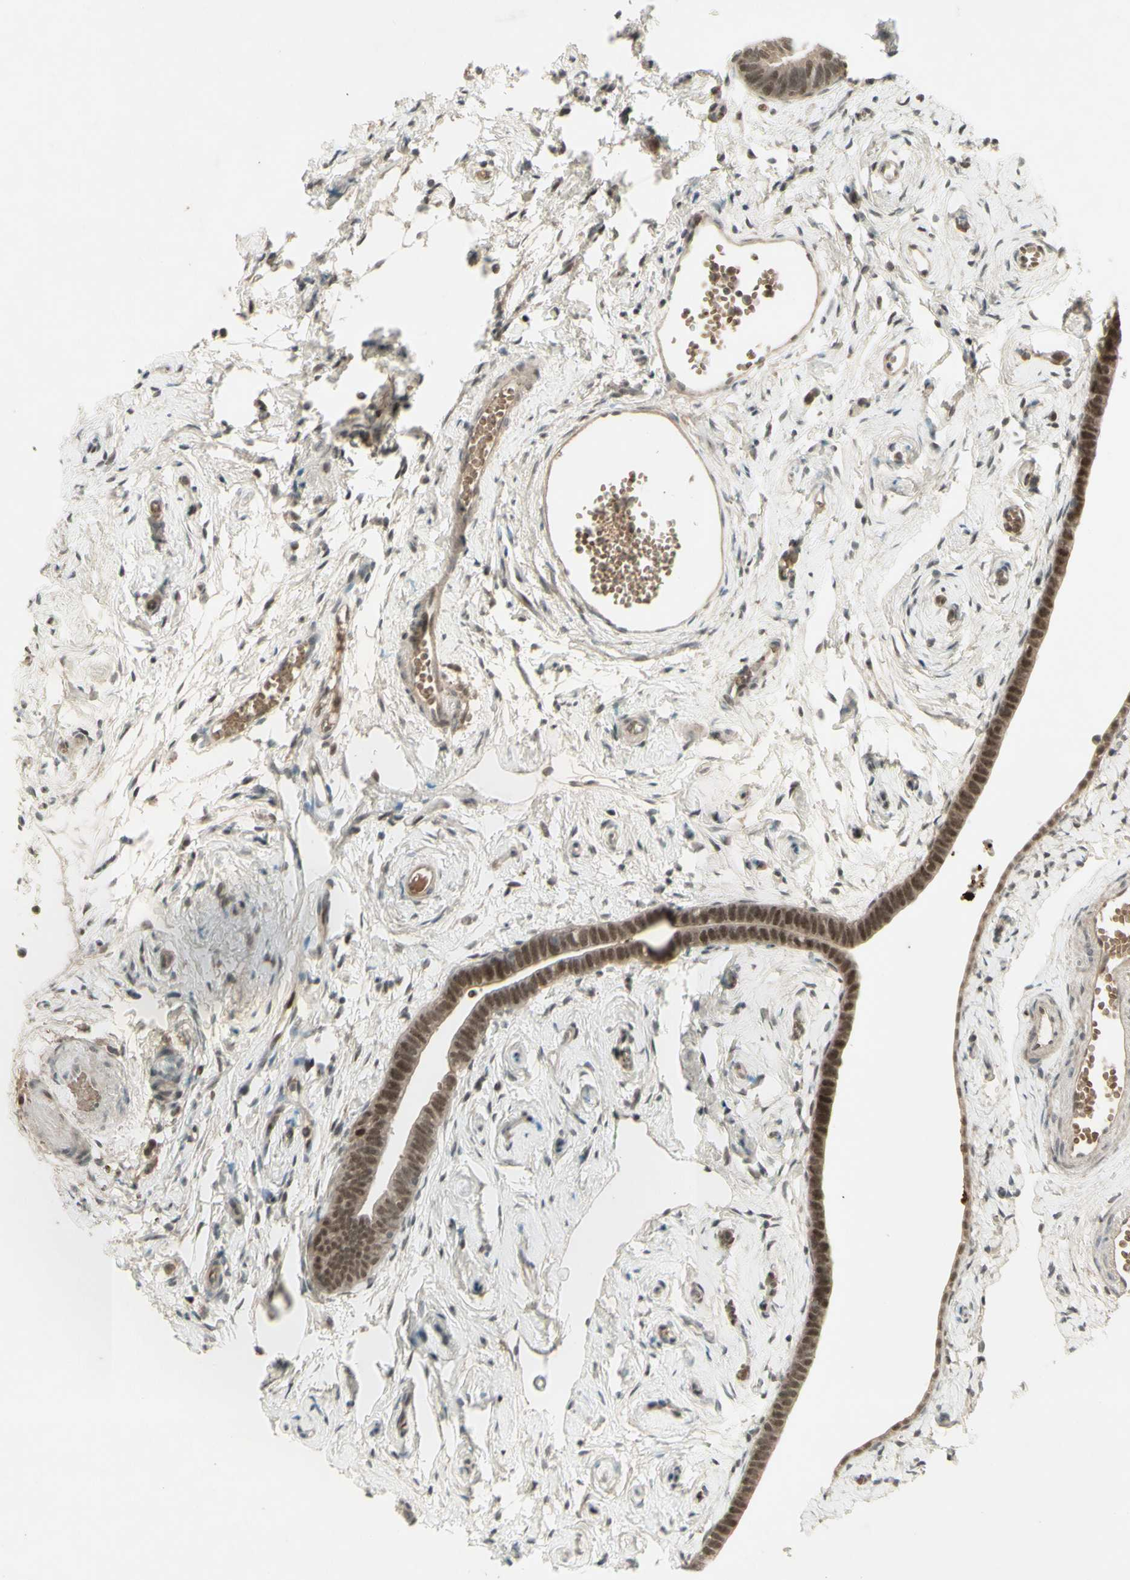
{"staining": {"intensity": "weak", "quantity": ">75%", "location": "cytoplasmic/membranous,nuclear"}, "tissue": "fallopian tube", "cell_type": "Glandular cells", "image_type": "normal", "snomed": [{"axis": "morphology", "description": "Normal tissue, NOS"}, {"axis": "topography", "description": "Fallopian tube"}], "caption": "A brown stain shows weak cytoplasmic/membranous,nuclear positivity of a protein in glandular cells of benign fallopian tube.", "gene": "MSH6", "patient": {"sex": "female", "age": 71}}